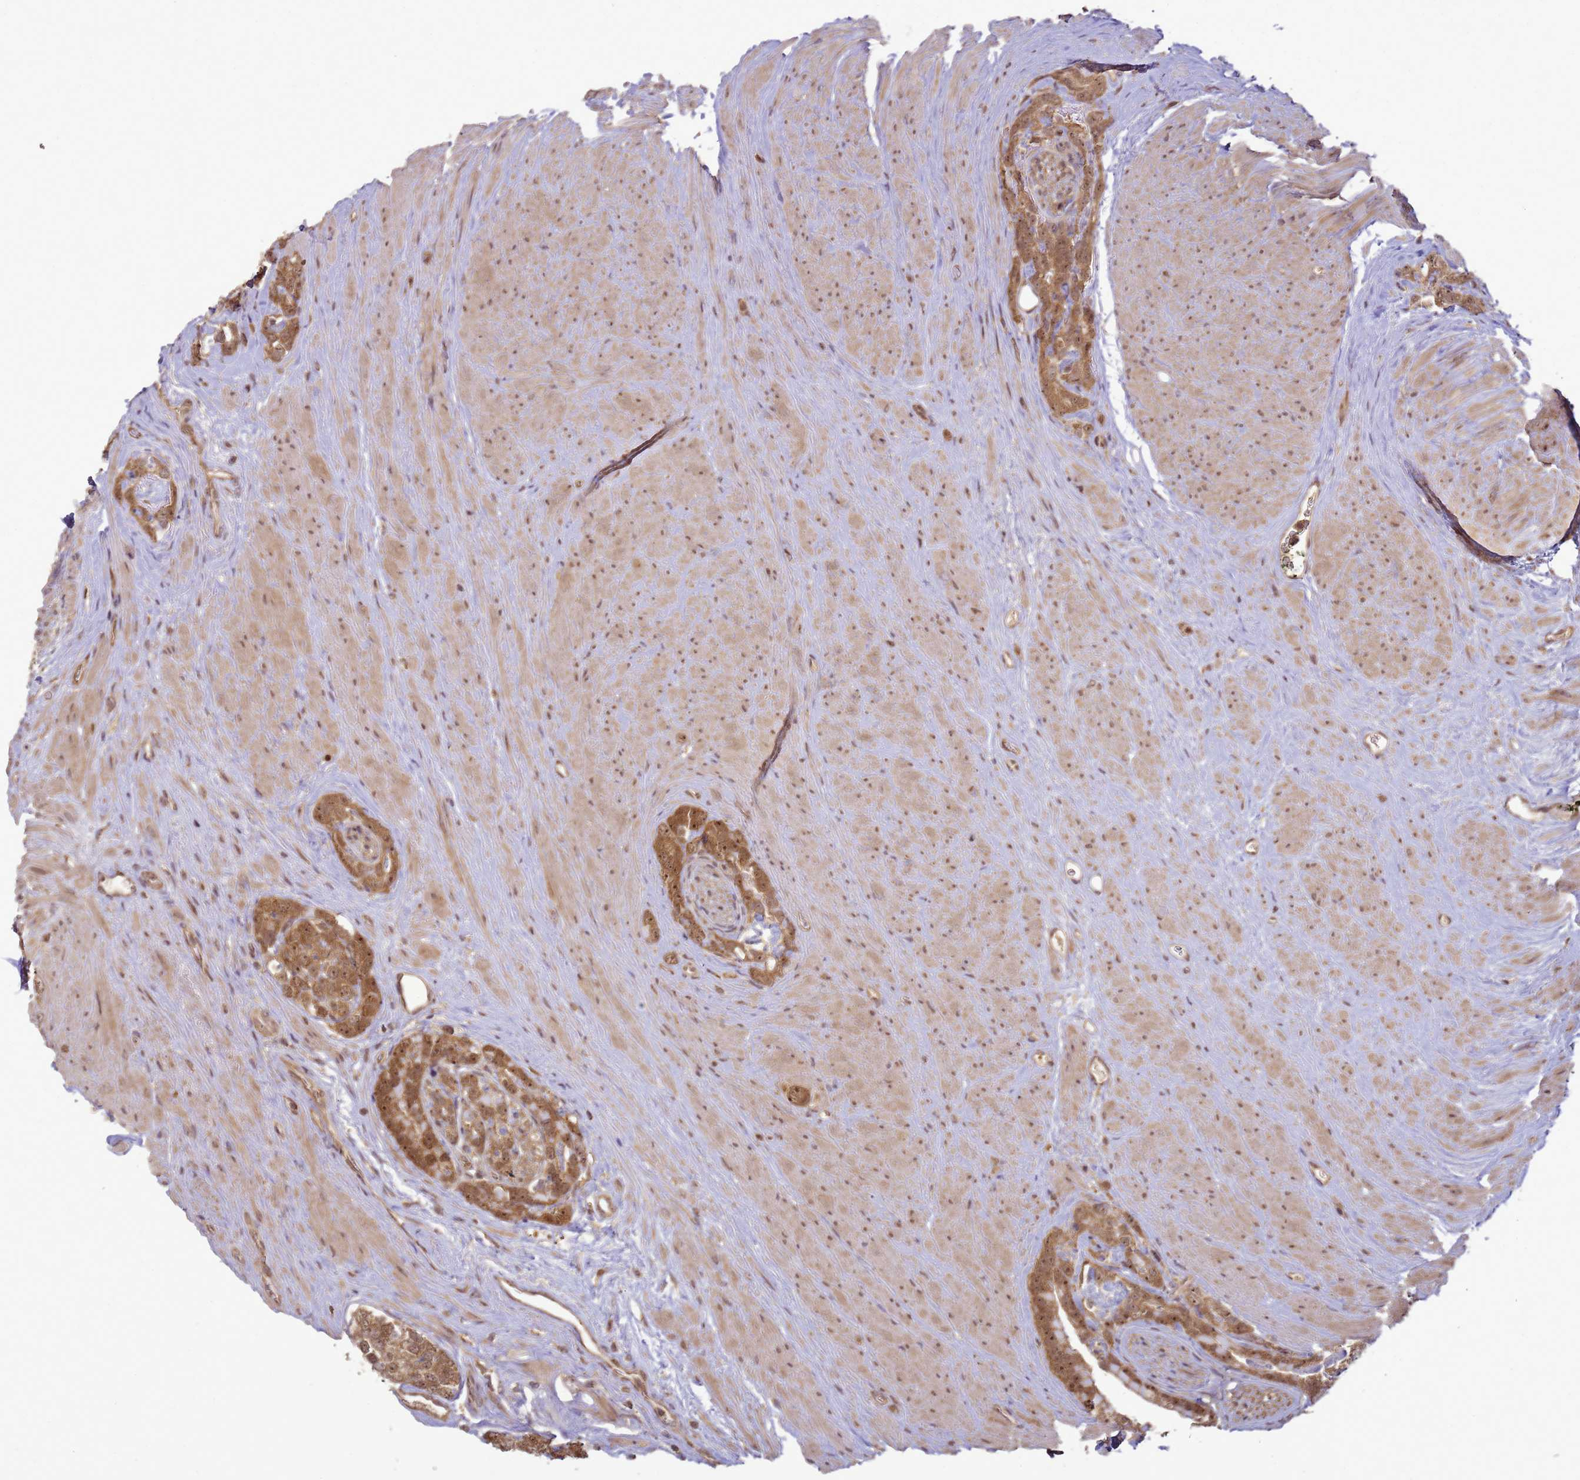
{"staining": {"intensity": "moderate", "quantity": ">75%", "location": "cytoplasmic/membranous,nuclear"}, "tissue": "prostate cancer", "cell_type": "Tumor cells", "image_type": "cancer", "snomed": [{"axis": "morphology", "description": "Adenocarcinoma, High grade"}, {"axis": "topography", "description": "Prostate"}], "caption": "A medium amount of moderate cytoplasmic/membranous and nuclear positivity is appreciated in about >75% of tumor cells in prostate cancer tissue. The staining was performed using DAB, with brown indicating positive protein expression. Nuclei are stained blue with hematoxylin.", "gene": "CRBN", "patient": {"sex": "male", "age": 74}}